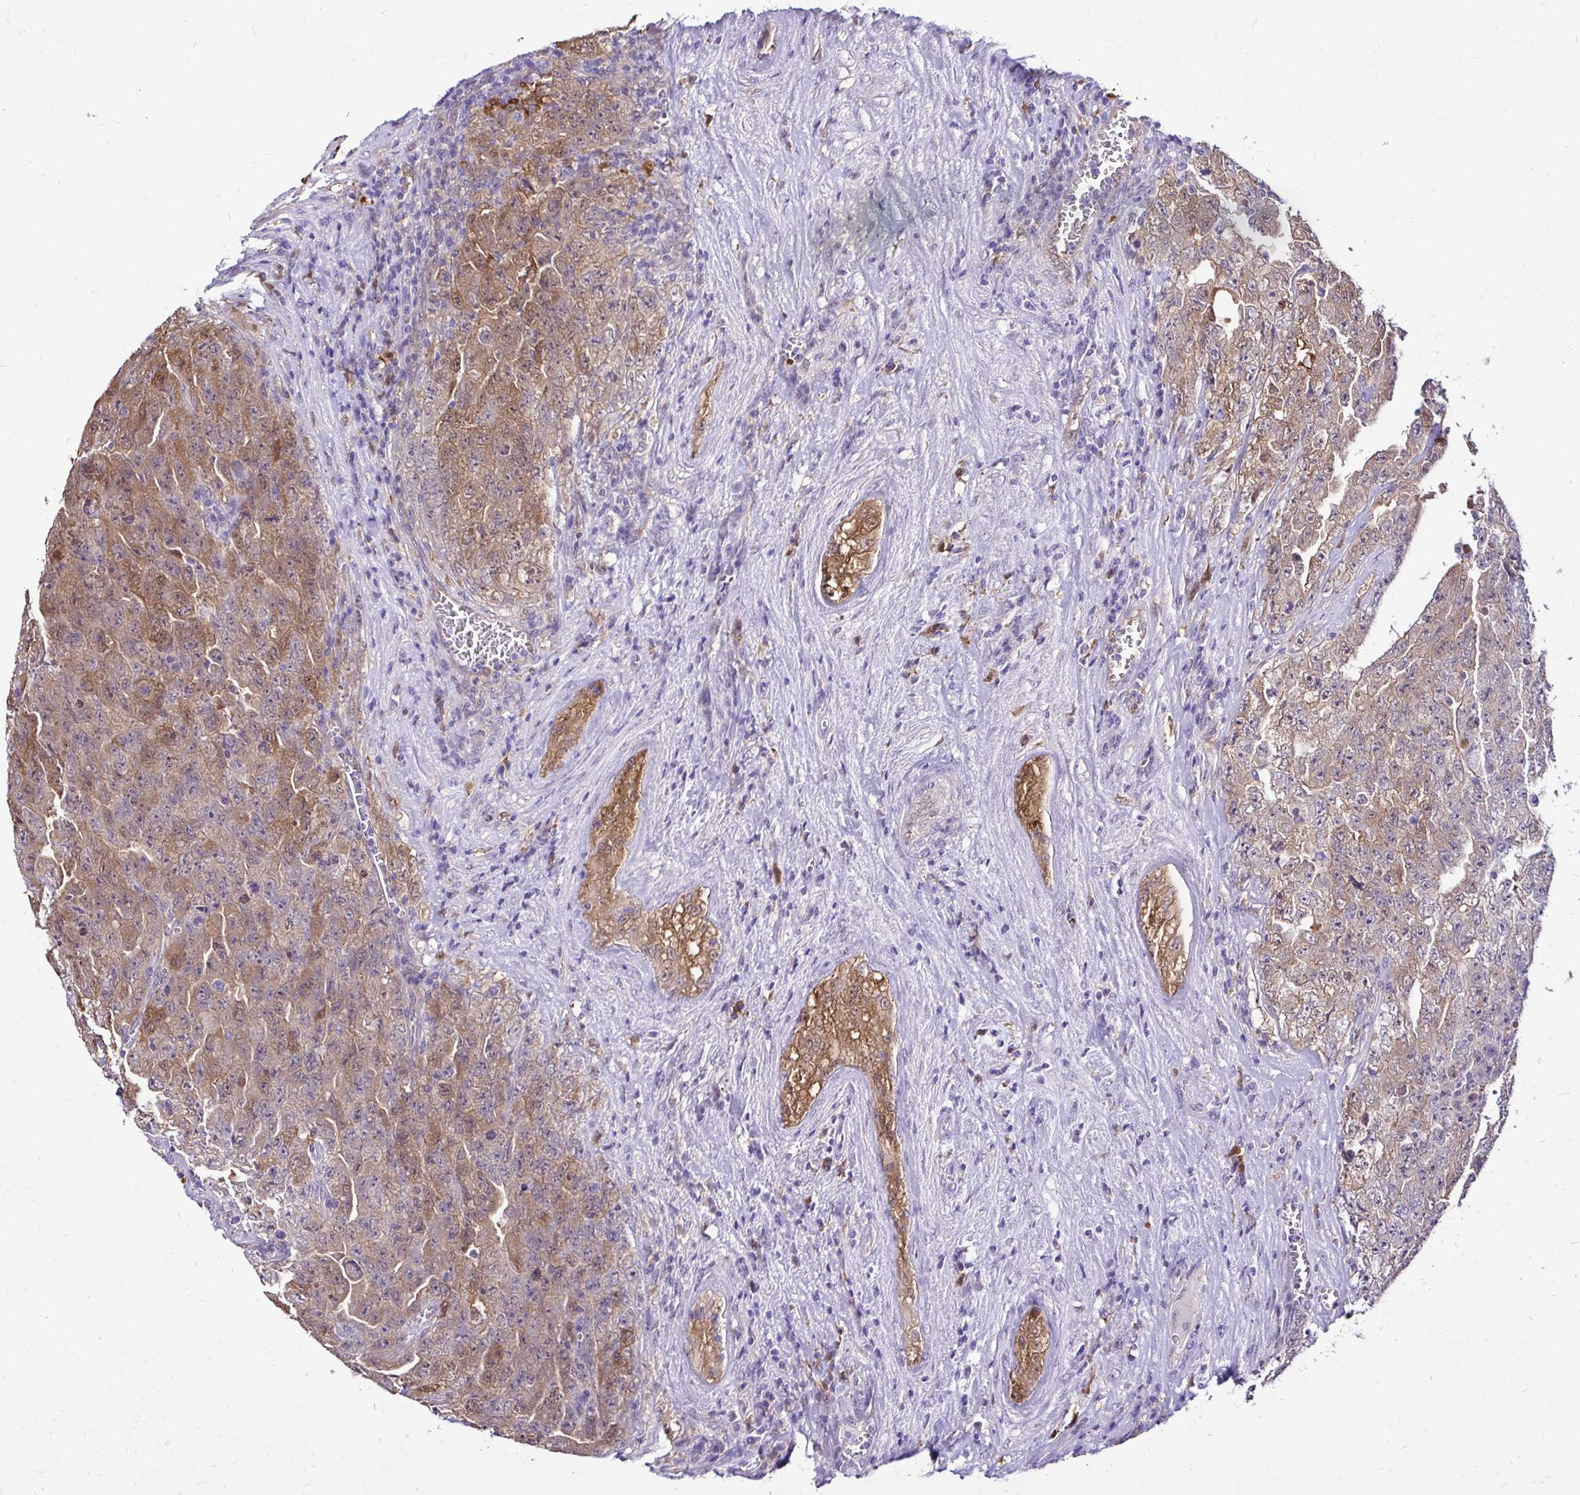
{"staining": {"intensity": "moderate", "quantity": ">75%", "location": "cytoplasmic/membranous"}, "tissue": "testis cancer", "cell_type": "Tumor cells", "image_type": "cancer", "snomed": [{"axis": "morphology", "description": "Carcinoma, Embryonal, NOS"}, {"axis": "topography", "description": "Testis"}], "caption": "Protein staining of testis cancer tissue shows moderate cytoplasmic/membranous staining in approximately >75% of tumor cells.", "gene": "IDH1", "patient": {"sex": "male", "age": 28}}